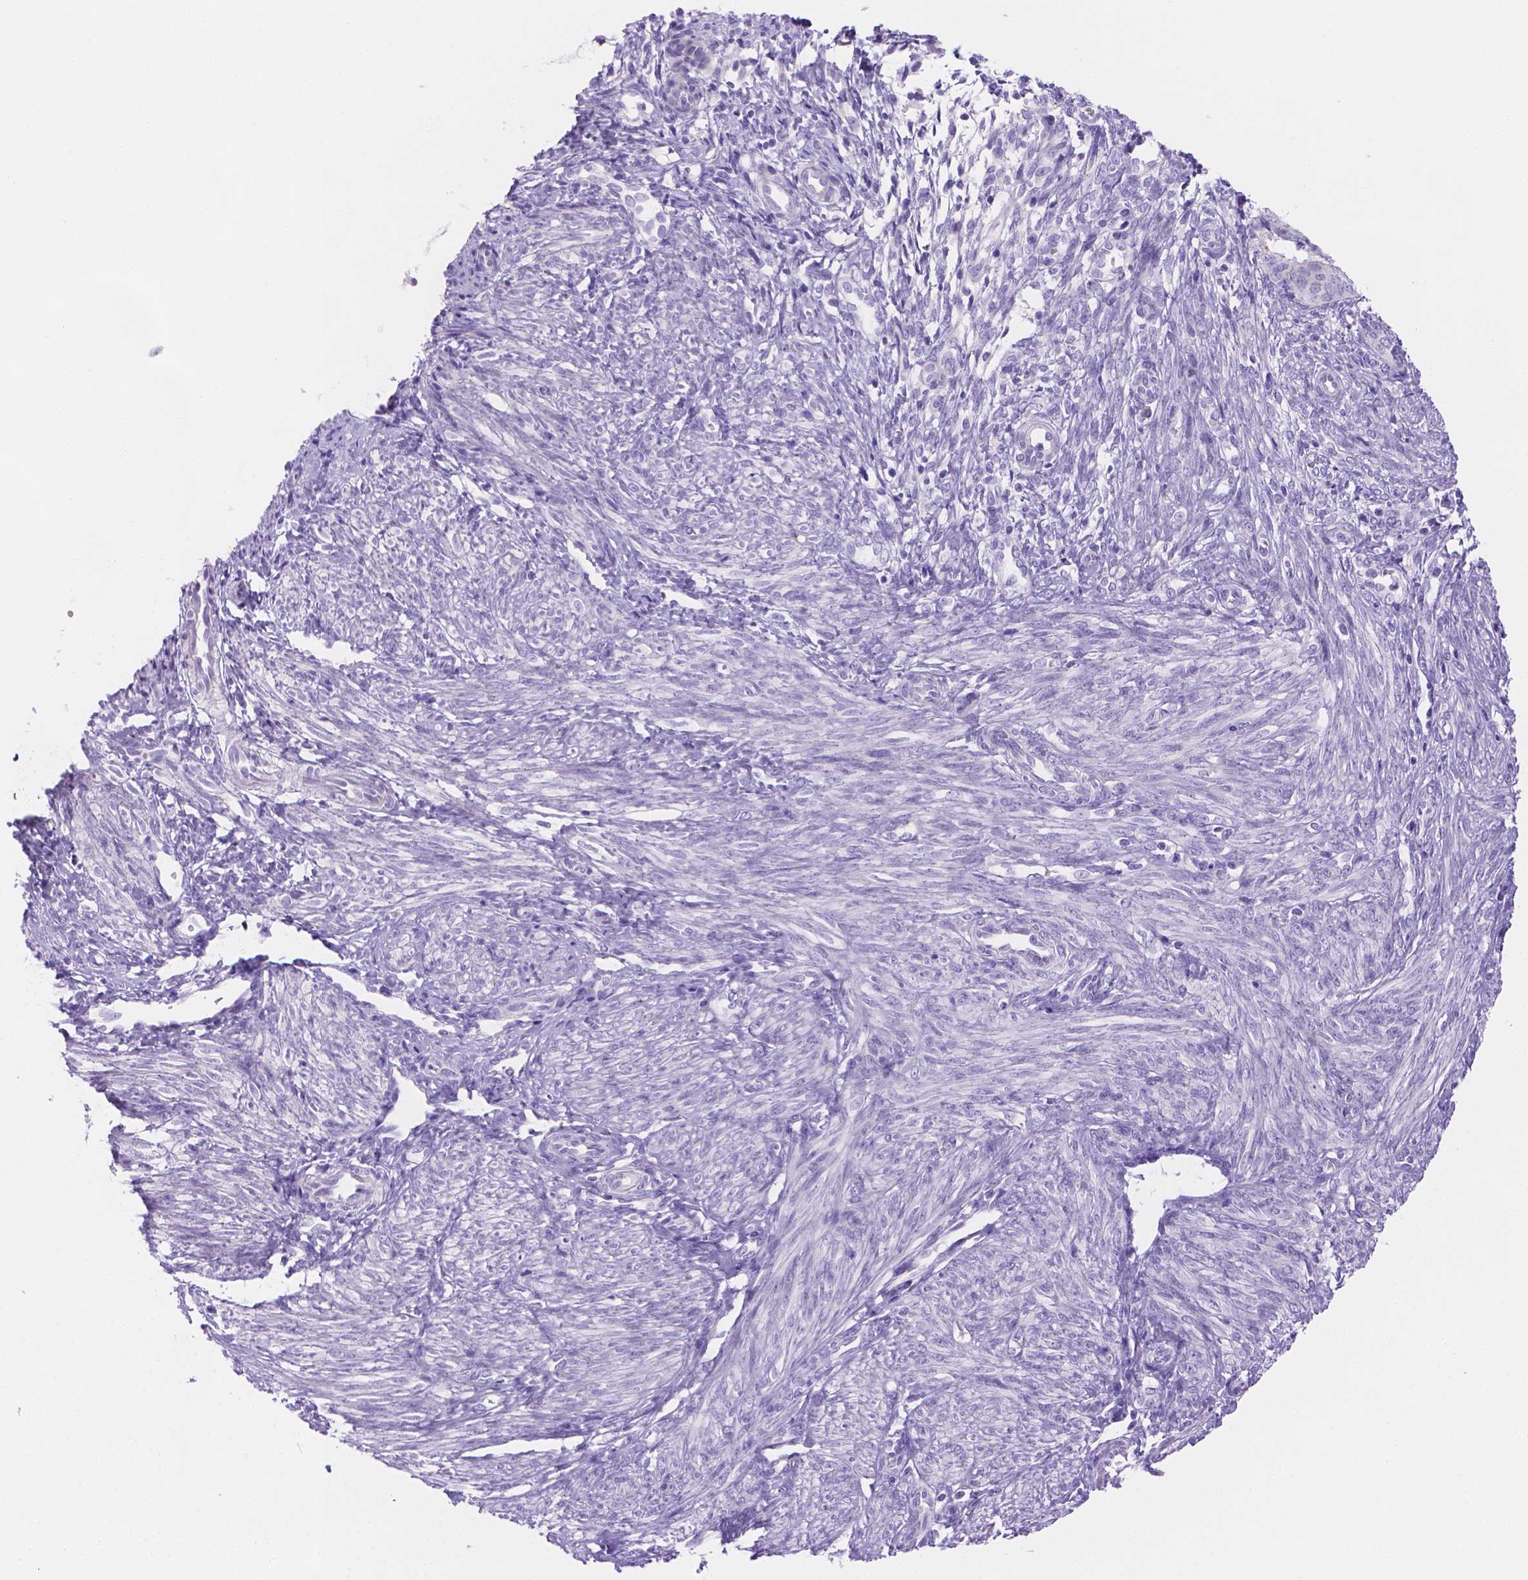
{"staining": {"intensity": "negative", "quantity": "none", "location": "none"}, "tissue": "endometrial cancer", "cell_type": "Tumor cells", "image_type": "cancer", "snomed": [{"axis": "morphology", "description": "Adenocarcinoma, NOS"}, {"axis": "topography", "description": "Endometrium"}], "caption": "DAB (3,3'-diaminobenzidine) immunohistochemical staining of adenocarcinoma (endometrial) exhibits no significant staining in tumor cells.", "gene": "MLN", "patient": {"sex": "female", "age": 68}}